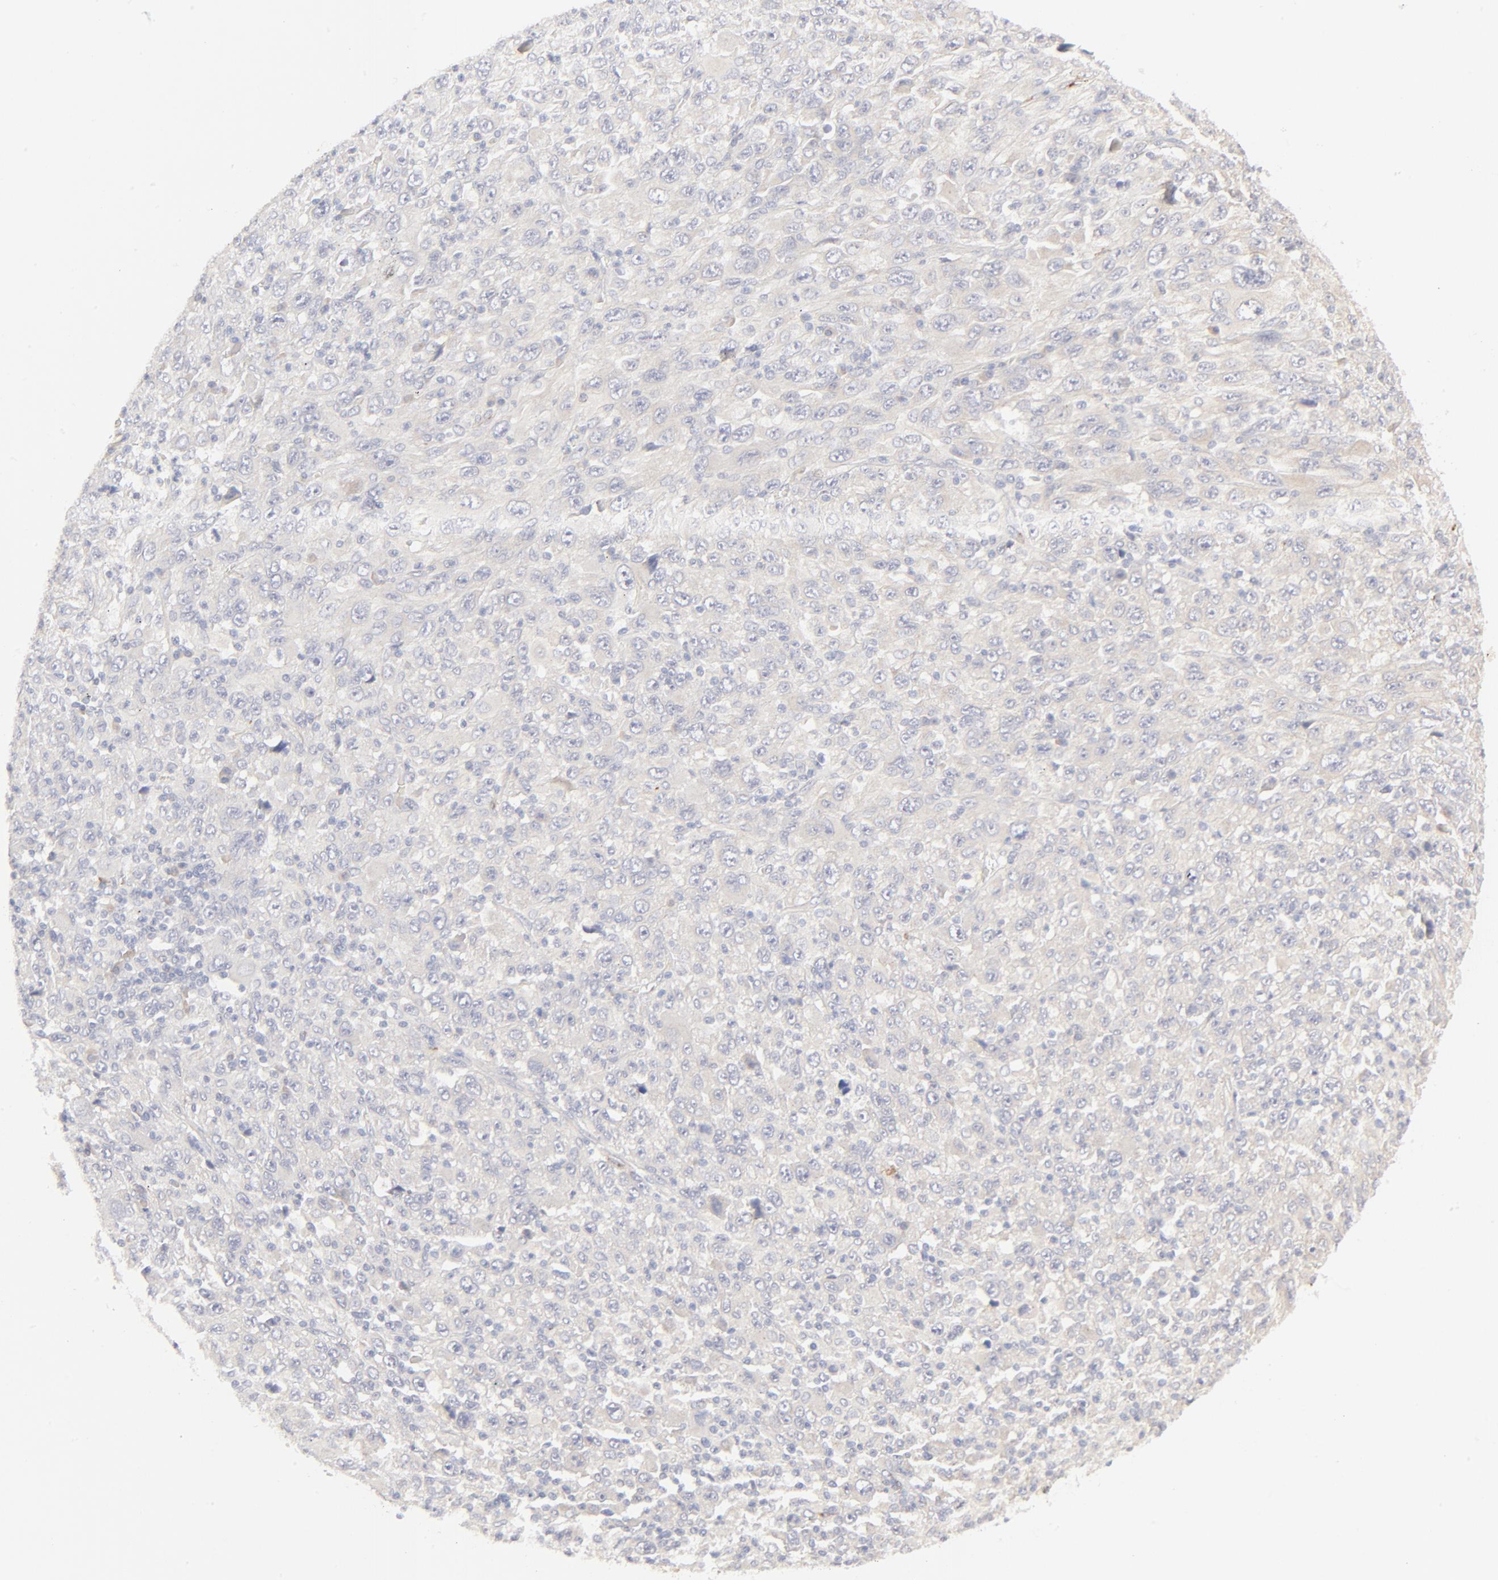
{"staining": {"intensity": "negative", "quantity": "none", "location": "none"}, "tissue": "melanoma", "cell_type": "Tumor cells", "image_type": "cancer", "snomed": [{"axis": "morphology", "description": "Malignant melanoma, Metastatic site"}, {"axis": "topography", "description": "Skin"}], "caption": "The IHC micrograph has no significant staining in tumor cells of melanoma tissue.", "gene": "NKX2-2", "patient": {"sex": "female", "age": 56}}